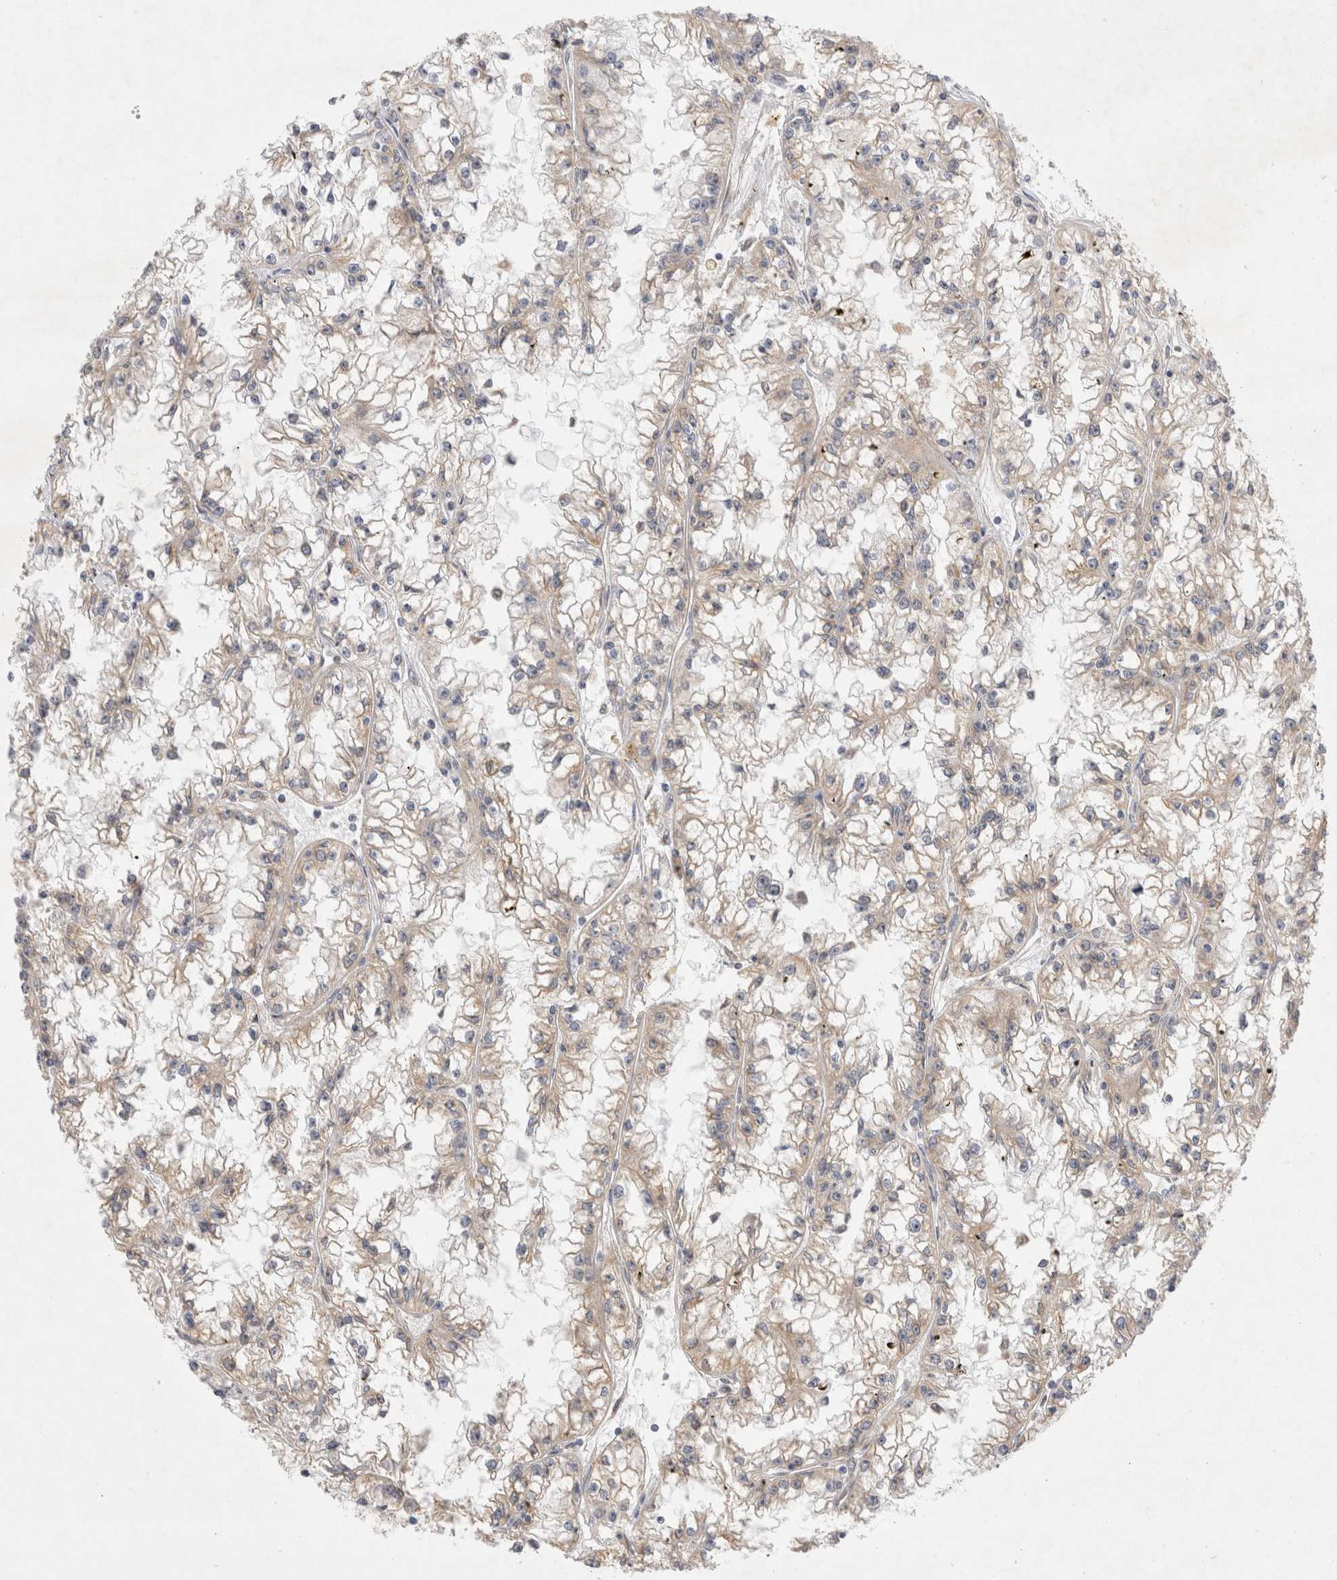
{"staining": {"intensity": "weak", "quantity": "<25%", "location": "cytoplasmic/membranous"}, "tissue": "renal cancer", "cell_type": "Tumor cells", "image_type": "cancer", "snomed": [{"axis": "morphology", "description": "Adenocarcinoma, NOS"}, {"axis": "topography", "description": "Kidney"}], "caption": "Tumor cells are negative for brown protein staining in renal cancer. Brightfield microscopy of IHC stained with DAB (brown) and hematoxylin (blue), captured at high magnification.", "gene": "NPC1", "patient": {"sex": "male", "age": 56}}